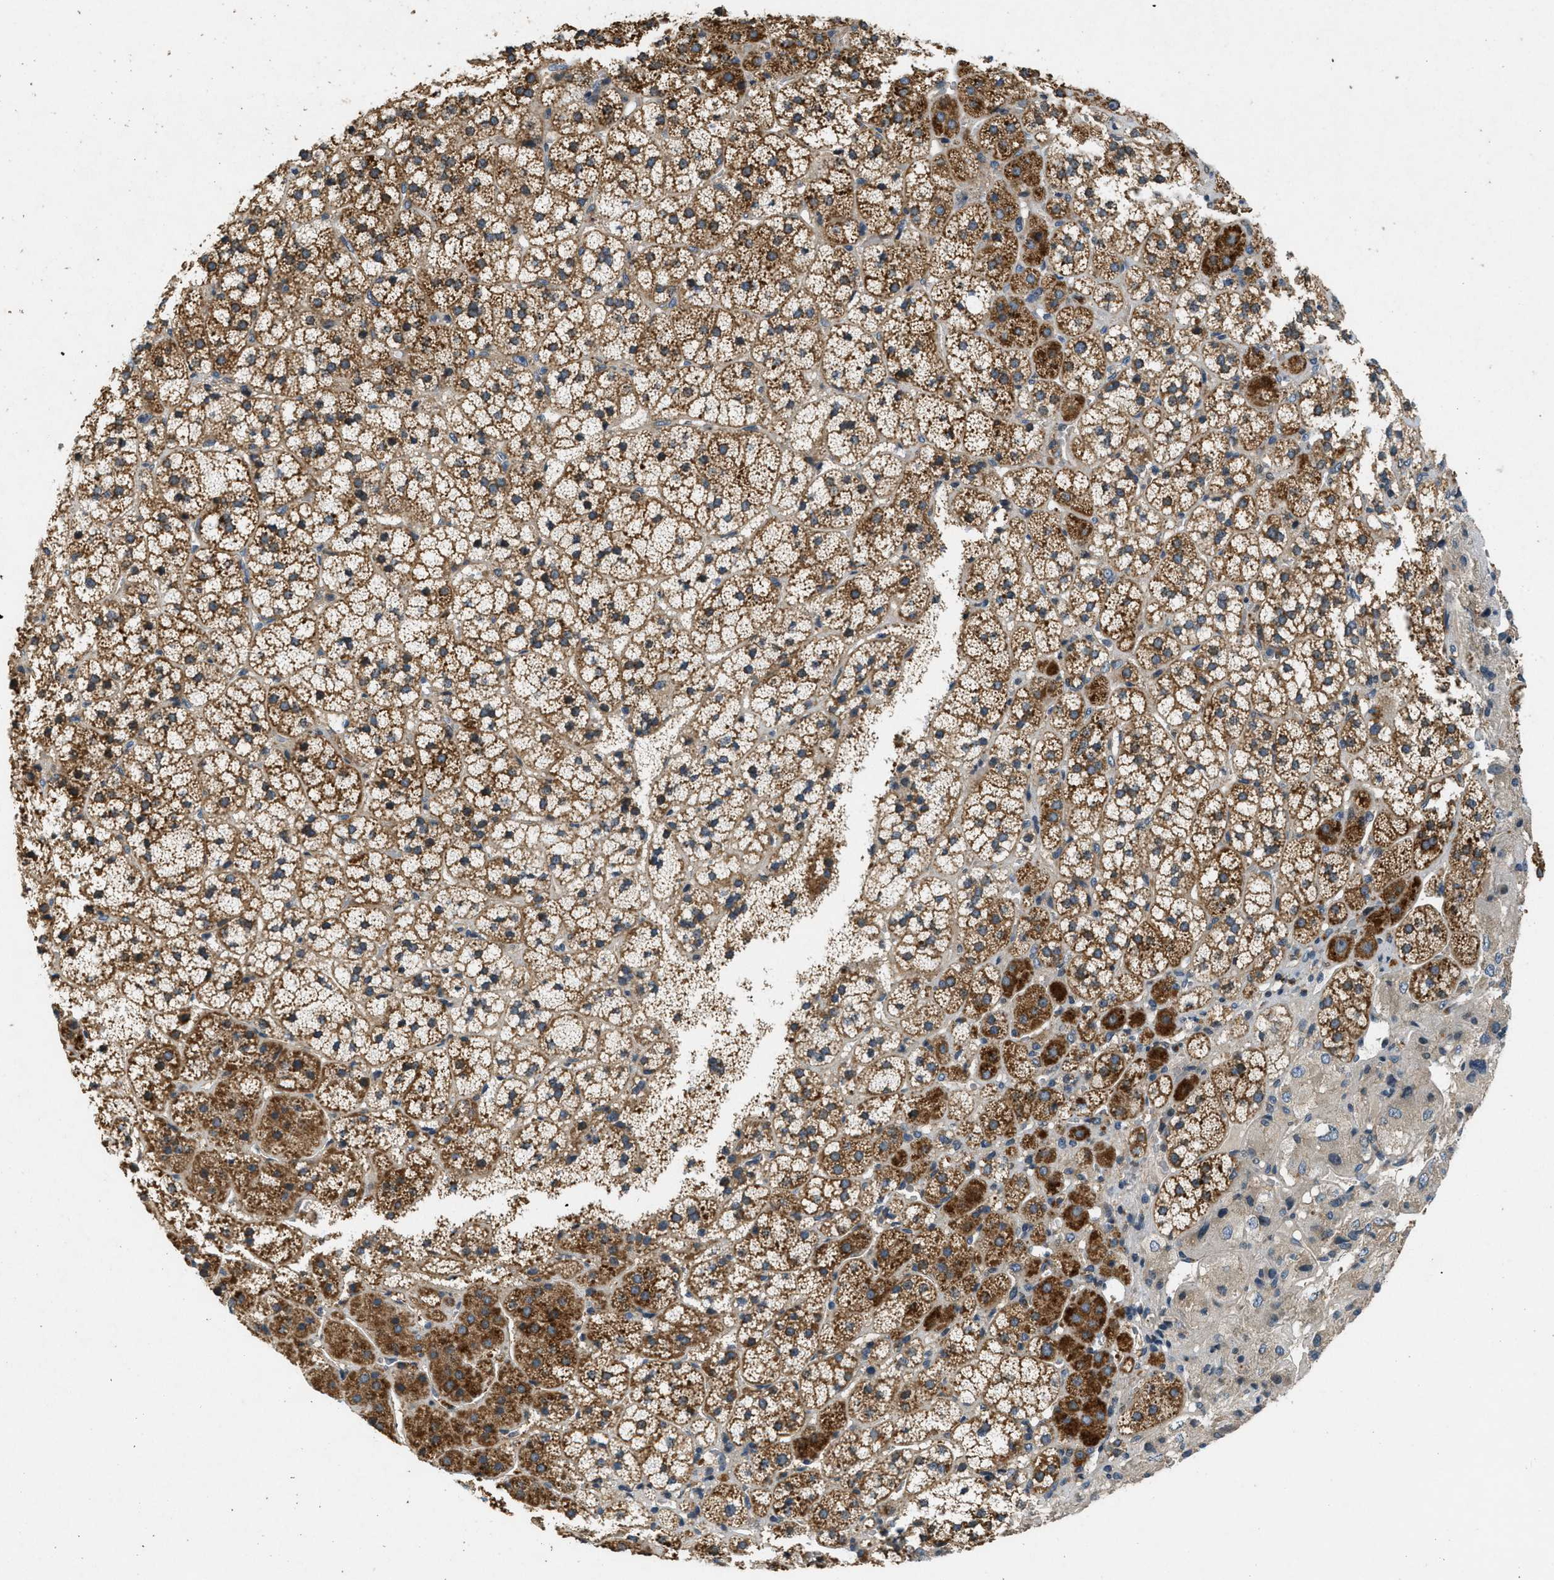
{"staining": {"intensity": "strong", "quantity": ">75%", "location": "cytoplasmic/membranous"}, "tissue": "adrenal gland", "cell_type": "Glandular cells", "image_type": "normal", "snomed": [{"axis": "morphology", "description": "Normal tissue, NOS"}, {"axis": "topography", "description": "Adrenal gland"}], "caption": "Immunohistochemical staining of unremarkable human adrenal gland reveals high levels of strong cytoplasmic/membranous expression in about >75% of glandular cells.", "gene": "ADCY6", "patient": {"sex": "female", "age": 44}}